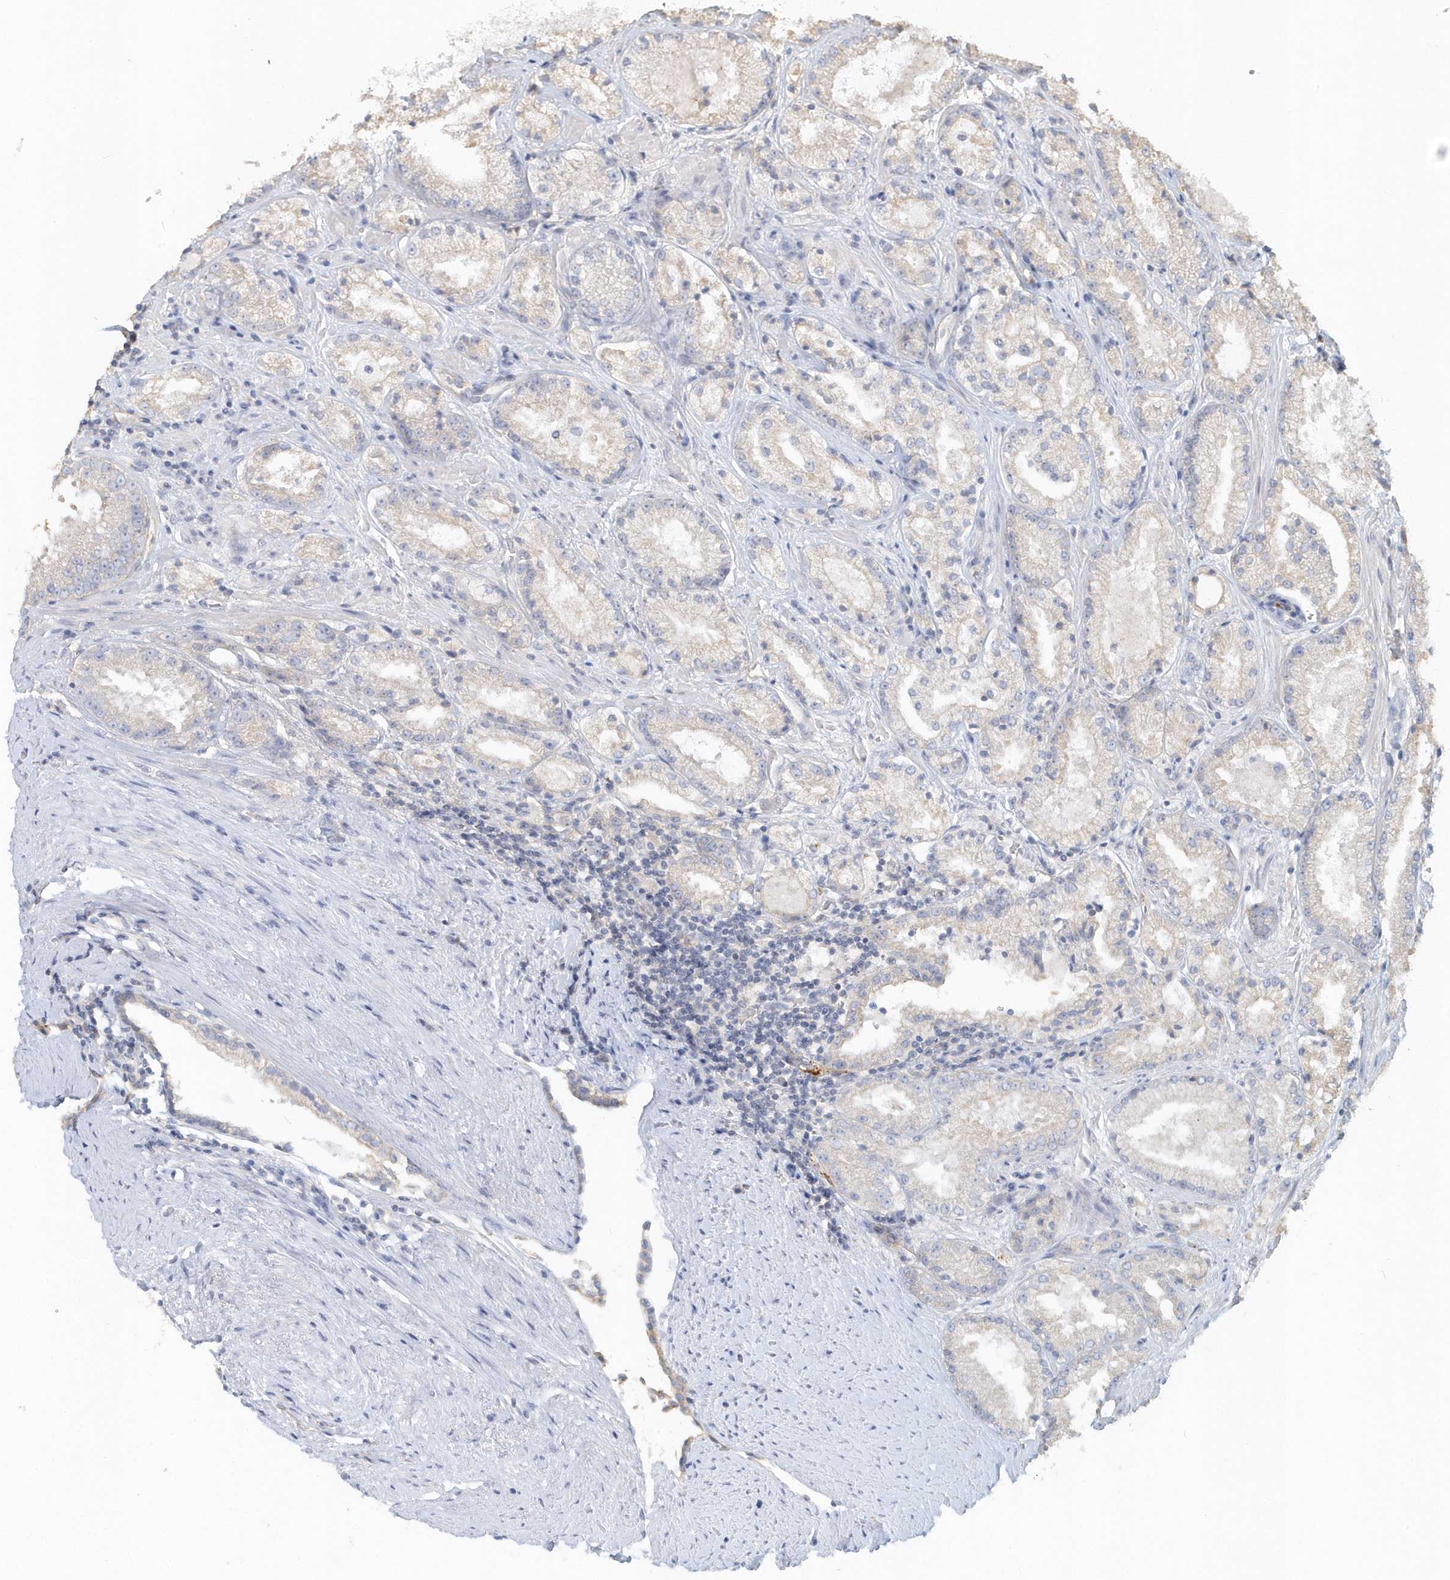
{"staining": {"intensity": "negative", "quantity": "none", "location": "none"}, "tissue": "prostate cancer", "cell_type": "Tumor cells", "image_type": "cancer", "snomed": [{"axis": "morphology", "description": "Adenocarcinoma, High grade"}, {"axis": "topography", "description": "Prostate"}], "caption": "Immunohistochemical staining of human prostate cancer (adenocarcinoma (high-grade)) exhibits no significant staining in tumor cells.", "gene": "MMRN1", "patient": {"sex": "male", "age": 73}}